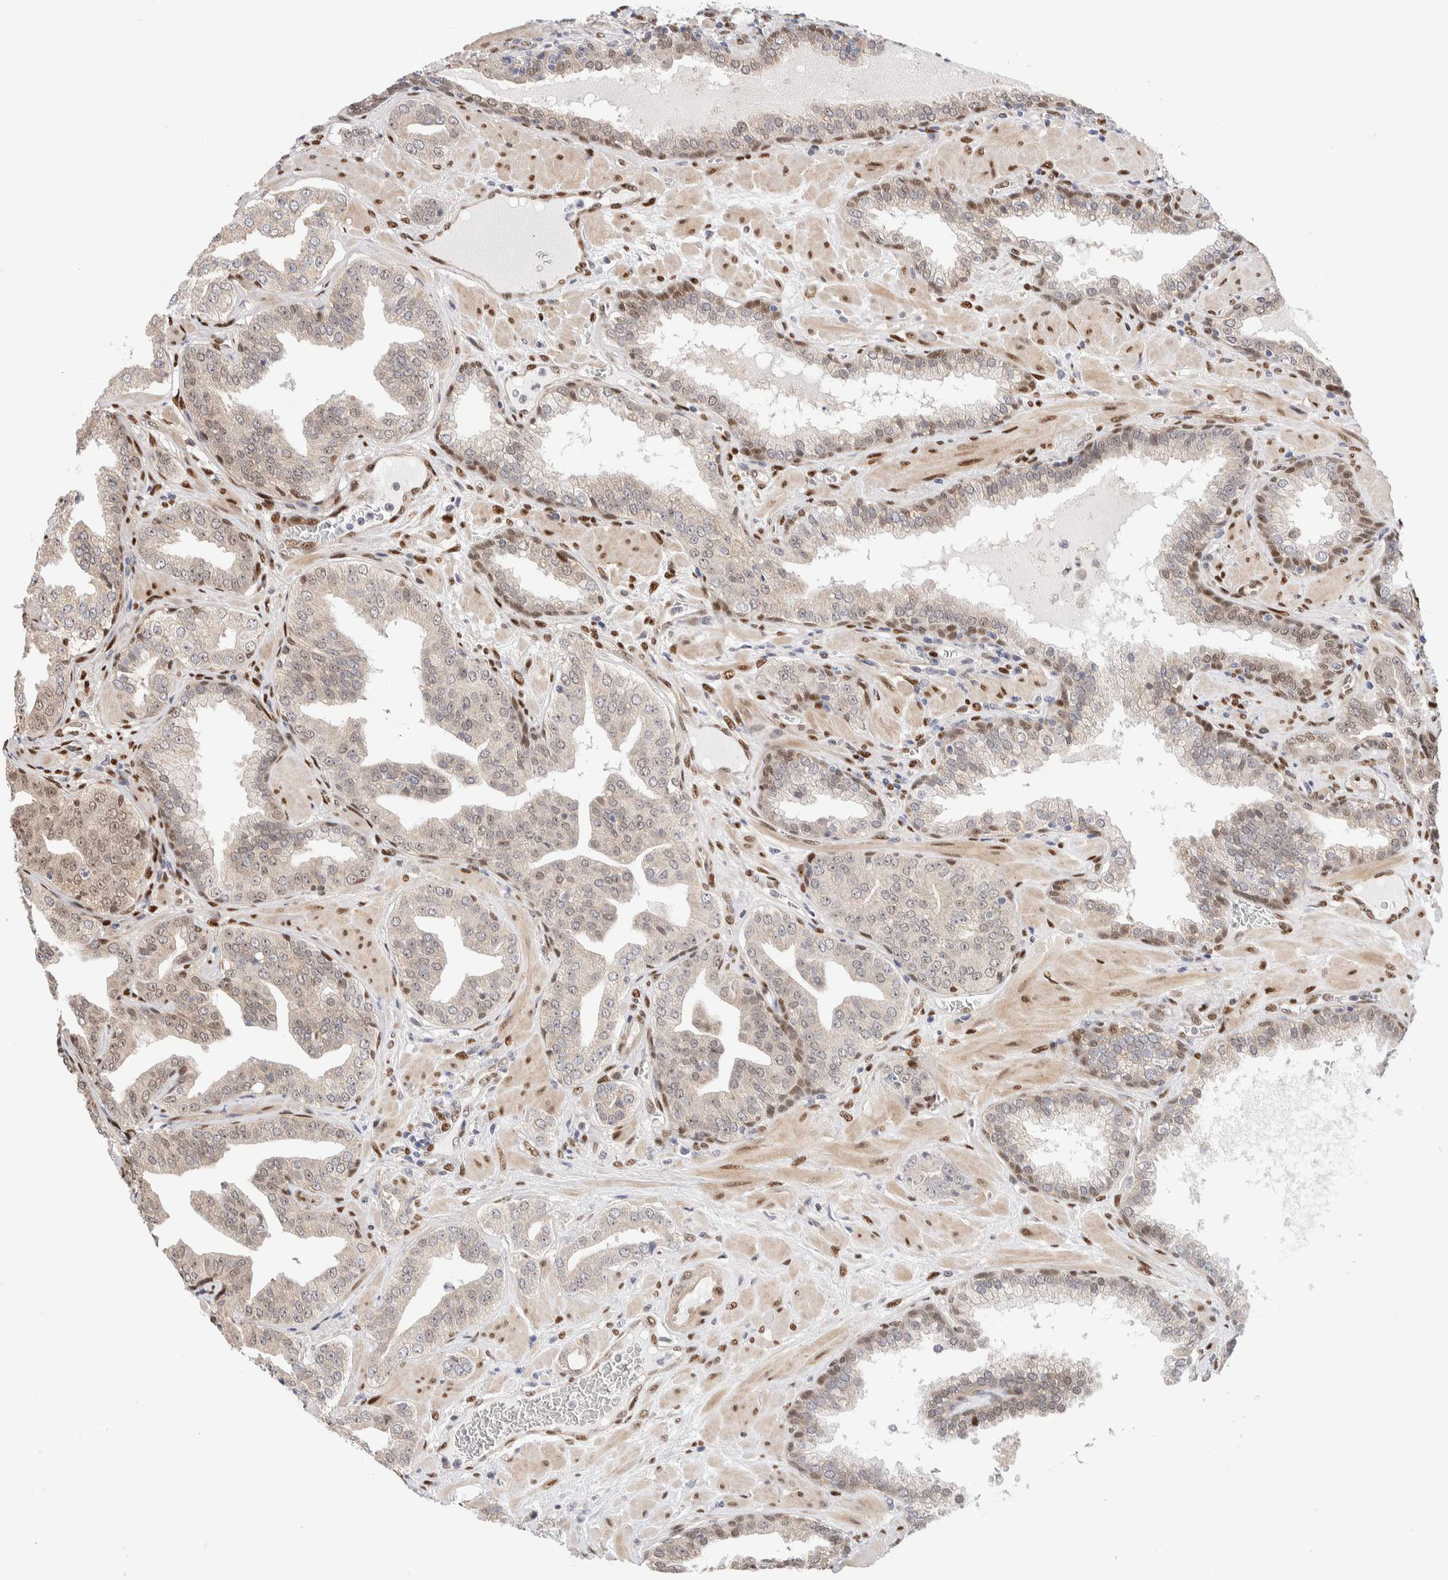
{"staining": {"intensity": "negative", "quantity": "none", "location": "none"}, "tissue": "prostate cancer", "cell_type": "Tumor cells", "image_type": "cancer", "snomed": [{"axis": "morphology", "description": "Adenocarcinoma, Low grade"}, {"axis": "topography", "description": "Prostate"}], "caption": "Micrograph shows no protein positivity in tumor cells of prostate low-grade adenocarcinoma tissue.", "gene": "NSMAF", "patient": {"sex": "male", "age": 62}}